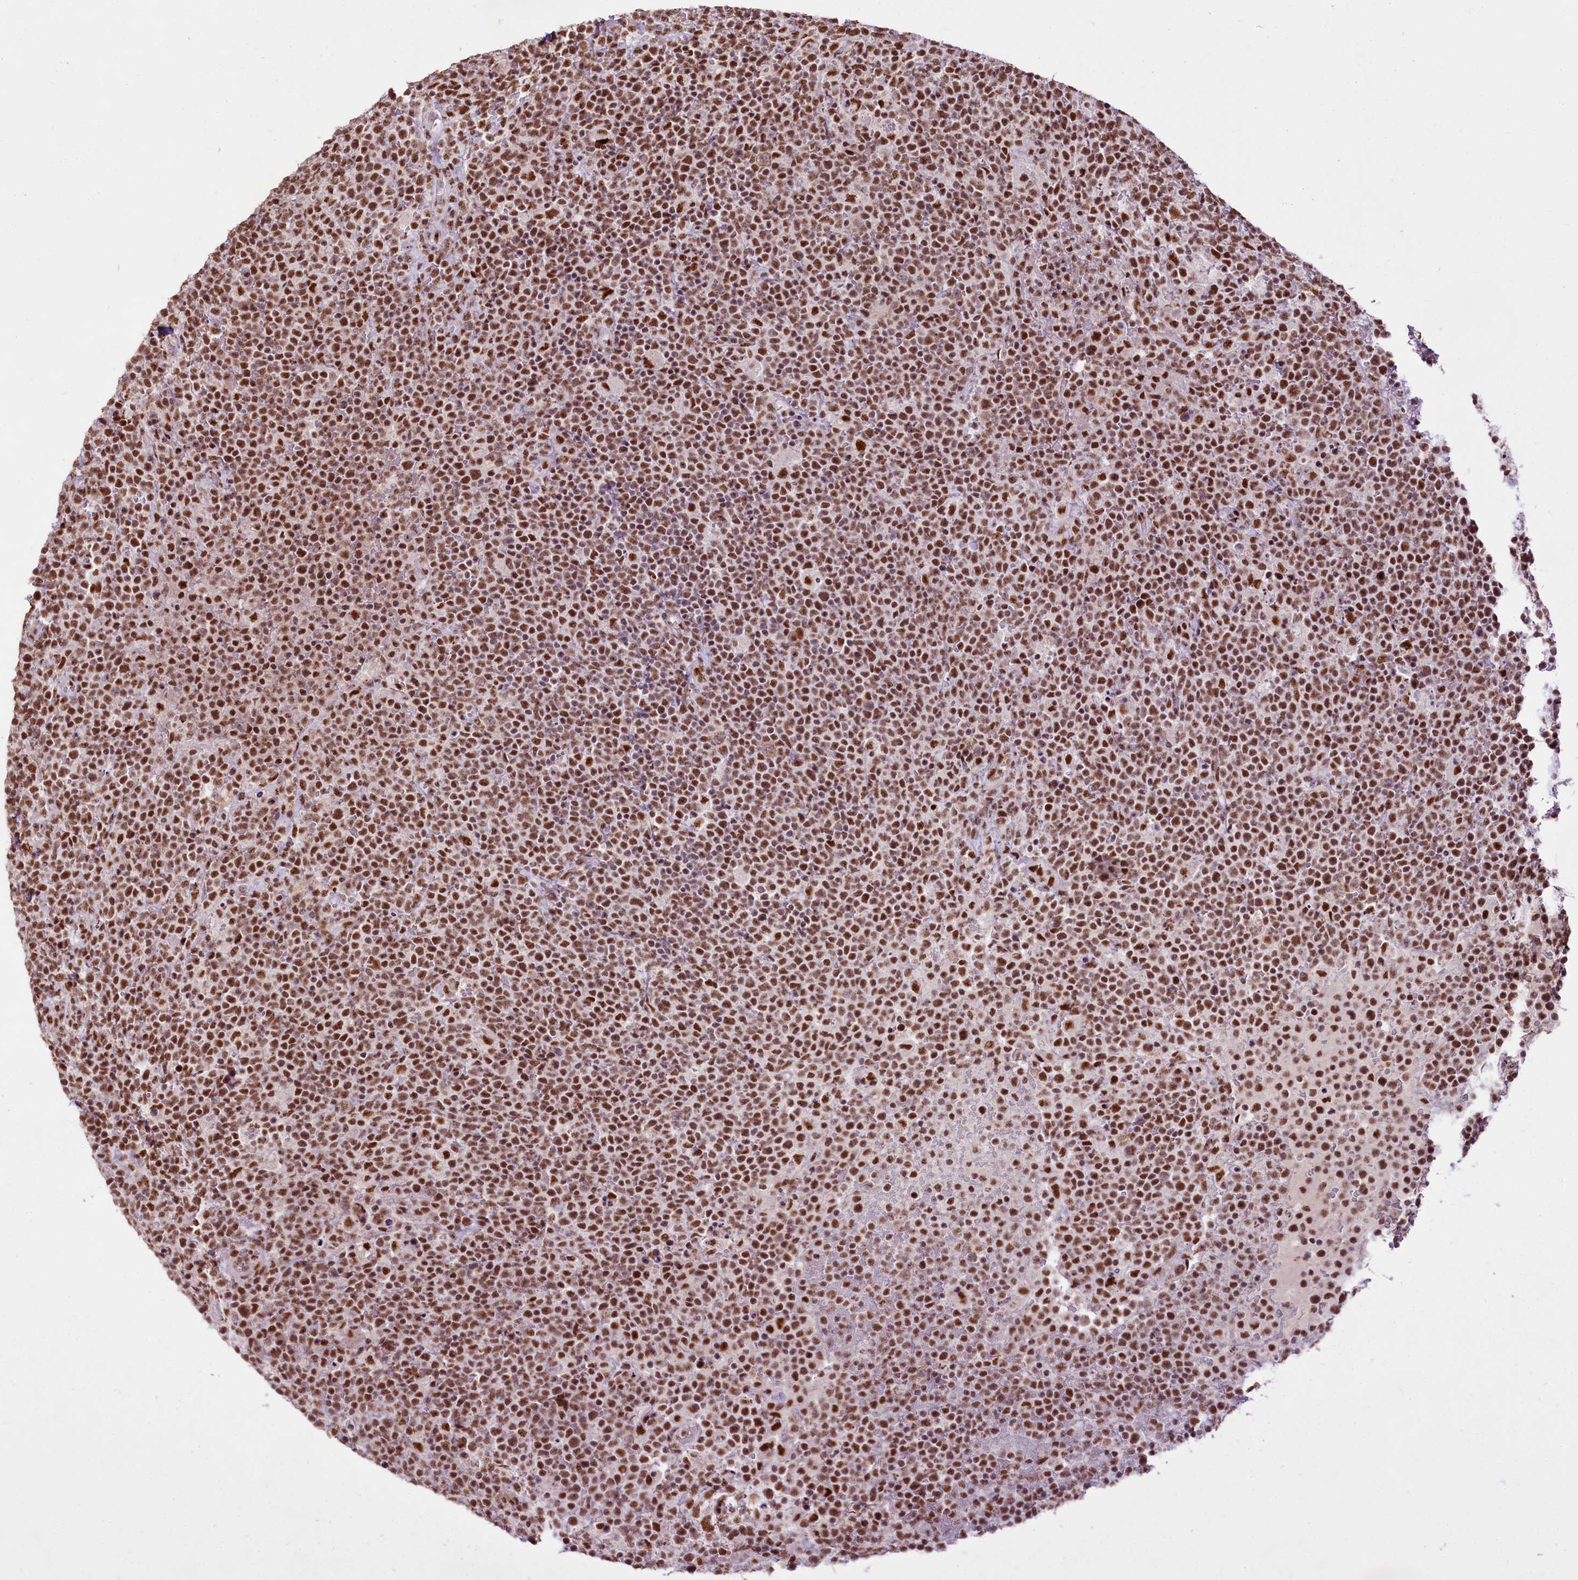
{"staining": {"intensity": "strong", "quantity": ">75%", "location": "nuclear"}, "tissue": "lymphoma", "cell_type": "Tumor cells", "image_type": "cancer", "snomed": [{"axis": "morphology", "description": "Malignant lymphoma, non-Hodgkin's type, High grade"}, {"axis": "topography", "description": "Lymph node"}], "caption": "IHC image of human high-grade malignant lymphoma, non-Hodgkin's type stained for a protein (brown), which demonstrates high levels of strong nuclear positivity in about >75% of tumor cells.", "gene": "HIRA", "patient": {"sex": "male", "age": 61}}